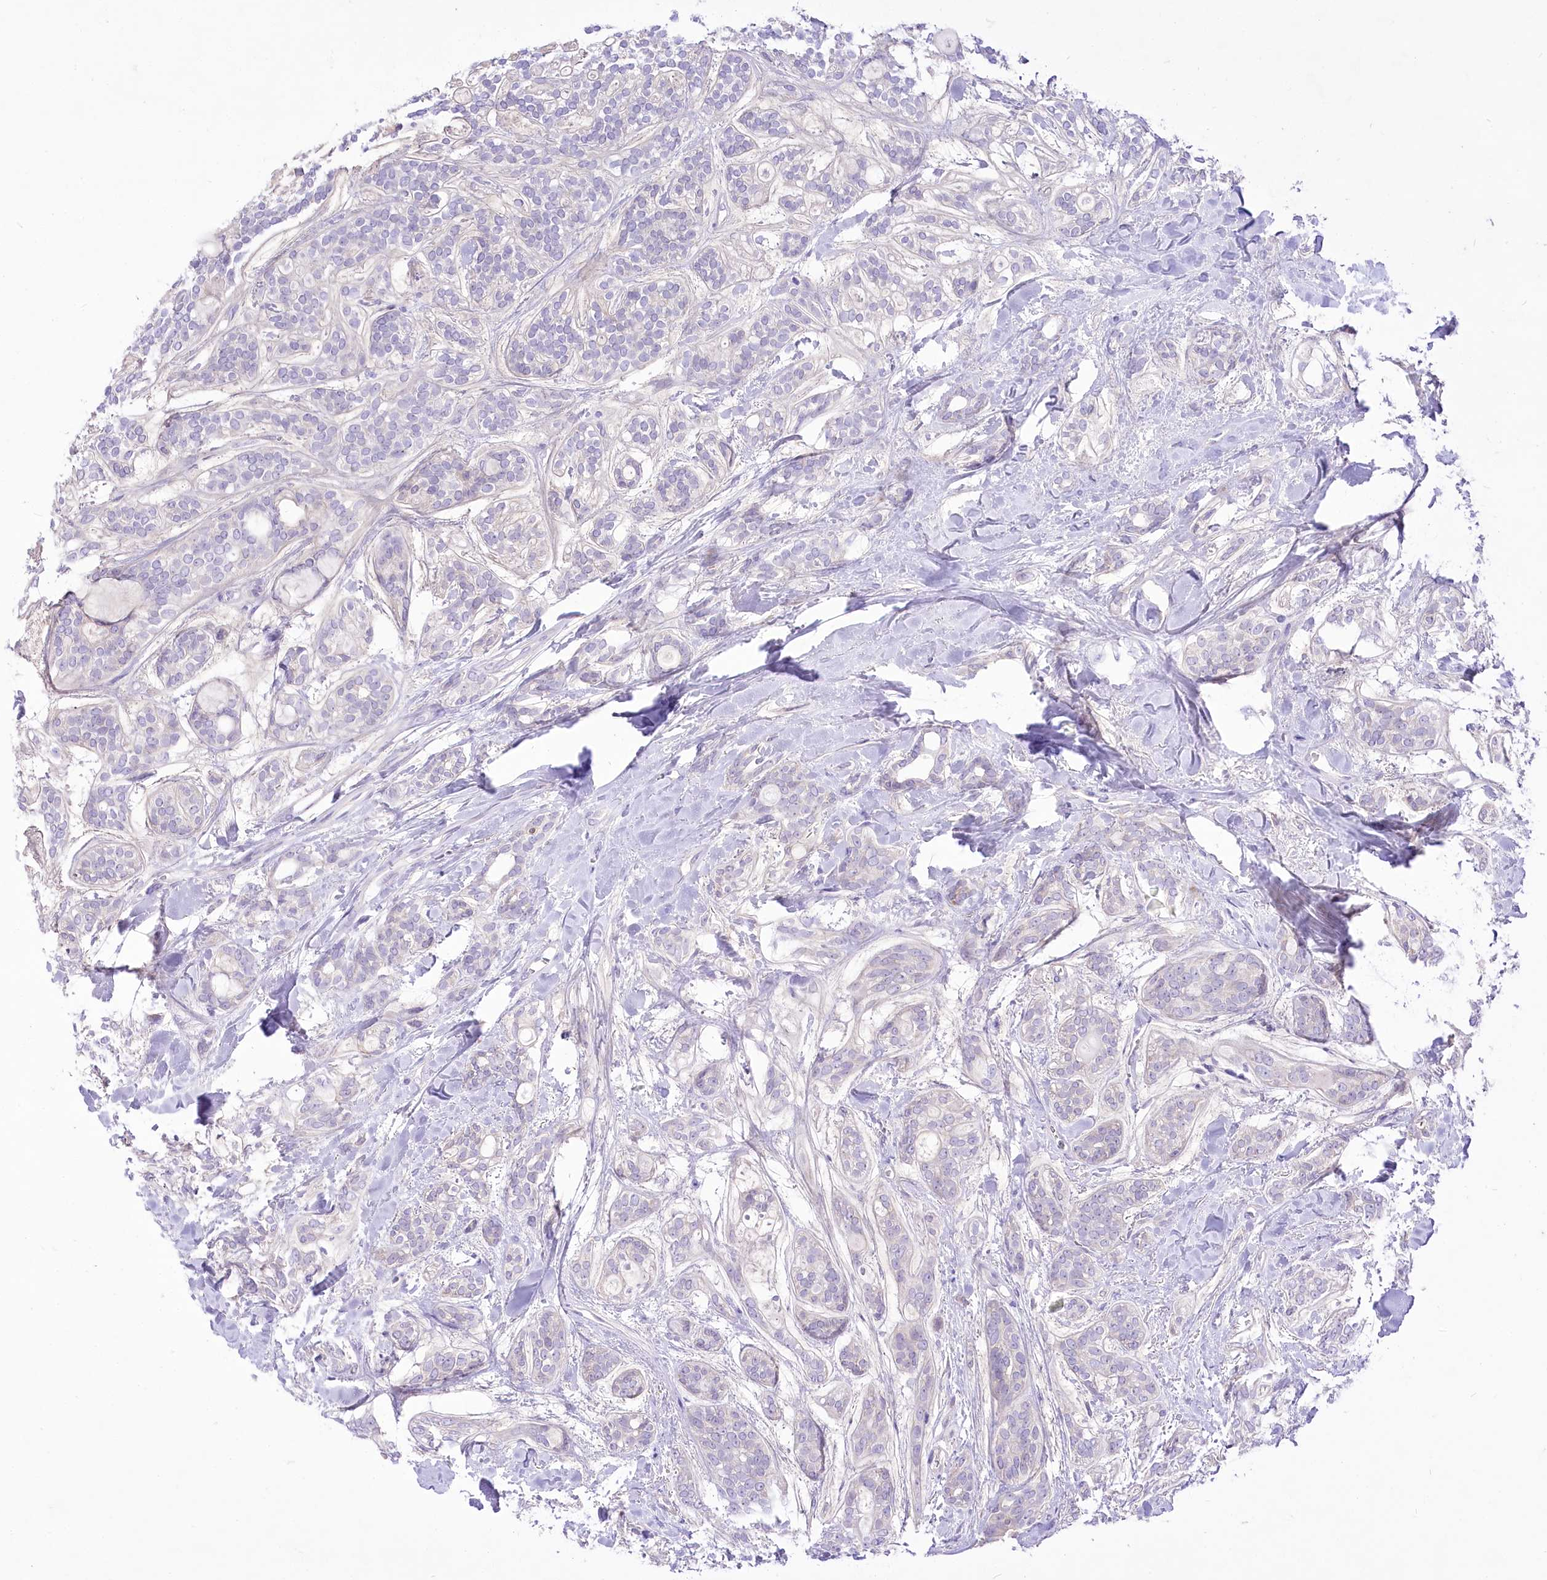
{"staining": {"intensity": "negative", "quantity": "none", "location": "none"}, "tissue": "head and neck cancer", "cell_type": "Tumor cells", "image_type": "cancer", "snomed": [{"axis": "morphology", "description": "Adenocarcinoma, NOS"}, {"axis": "topography", "description": "Head-Neck"}], "caption": "Tumor cells are negative for protein expression in human head and neck cancer (adenocarcinoma).", "gene": "HELT", "patient": {"sex": "male", "age": 66}}